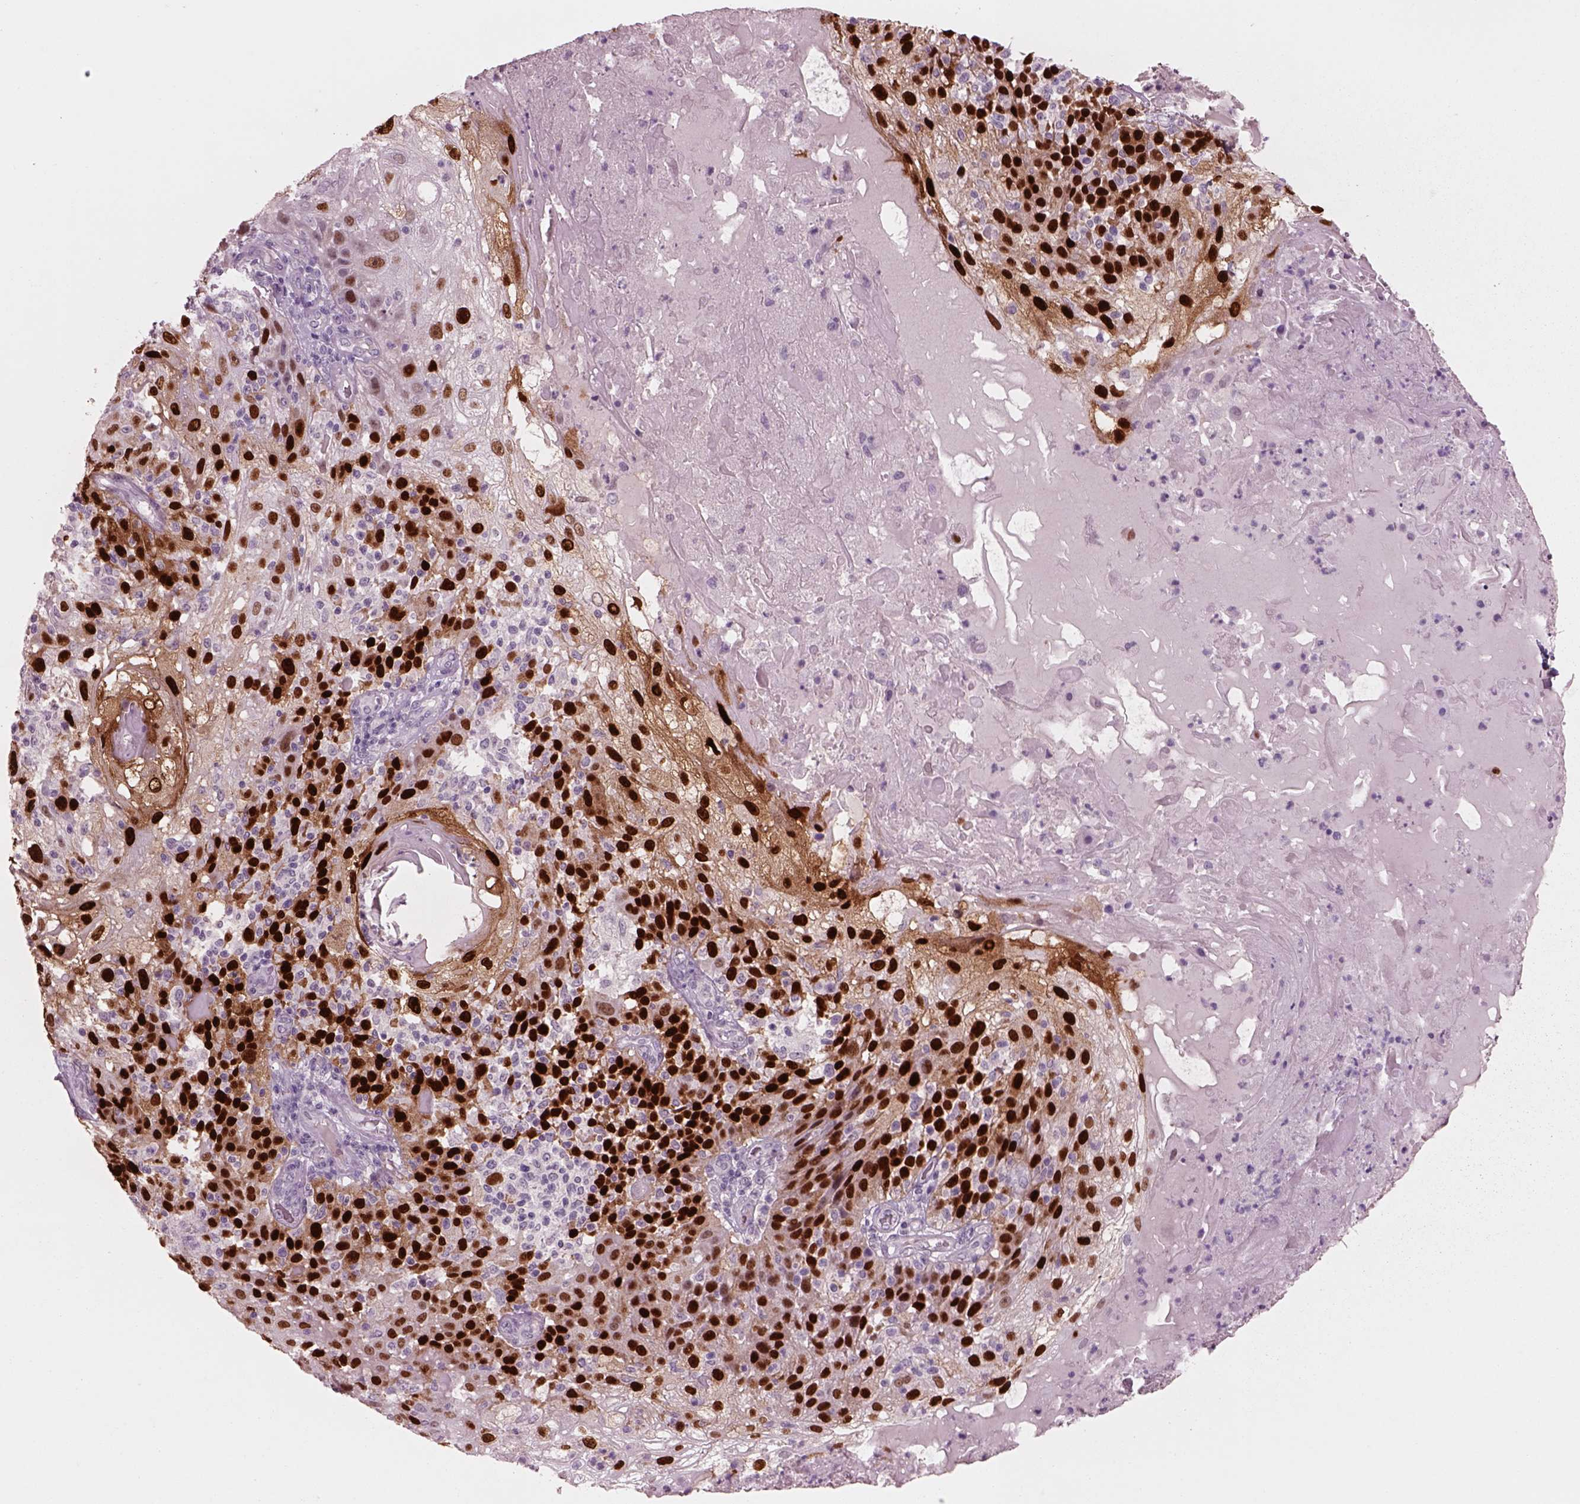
{"staining": {"intensity": "strong", "quantity": "25%-75%", "location": "nuclear"}, "tissue": "skin cancer", "cell_type": "Tumor cells", "image_type": "cancer", "snomed": [{"axis": "morphology", "description": "Normal tissue, NOS"}, {"axis": "morphology", "description": "Squamous cell carcinoma, NOS"}, {"axis": "topography", "description": "Skin"}], "caption": "Tumor cells exhibit high levels of strong nuclear expression in approximately 25%-75% of cells in skin cancer. Nuclei are stained in blue.", "gene": "SOX9", "patient": {"sex": "female", "age": 83}}